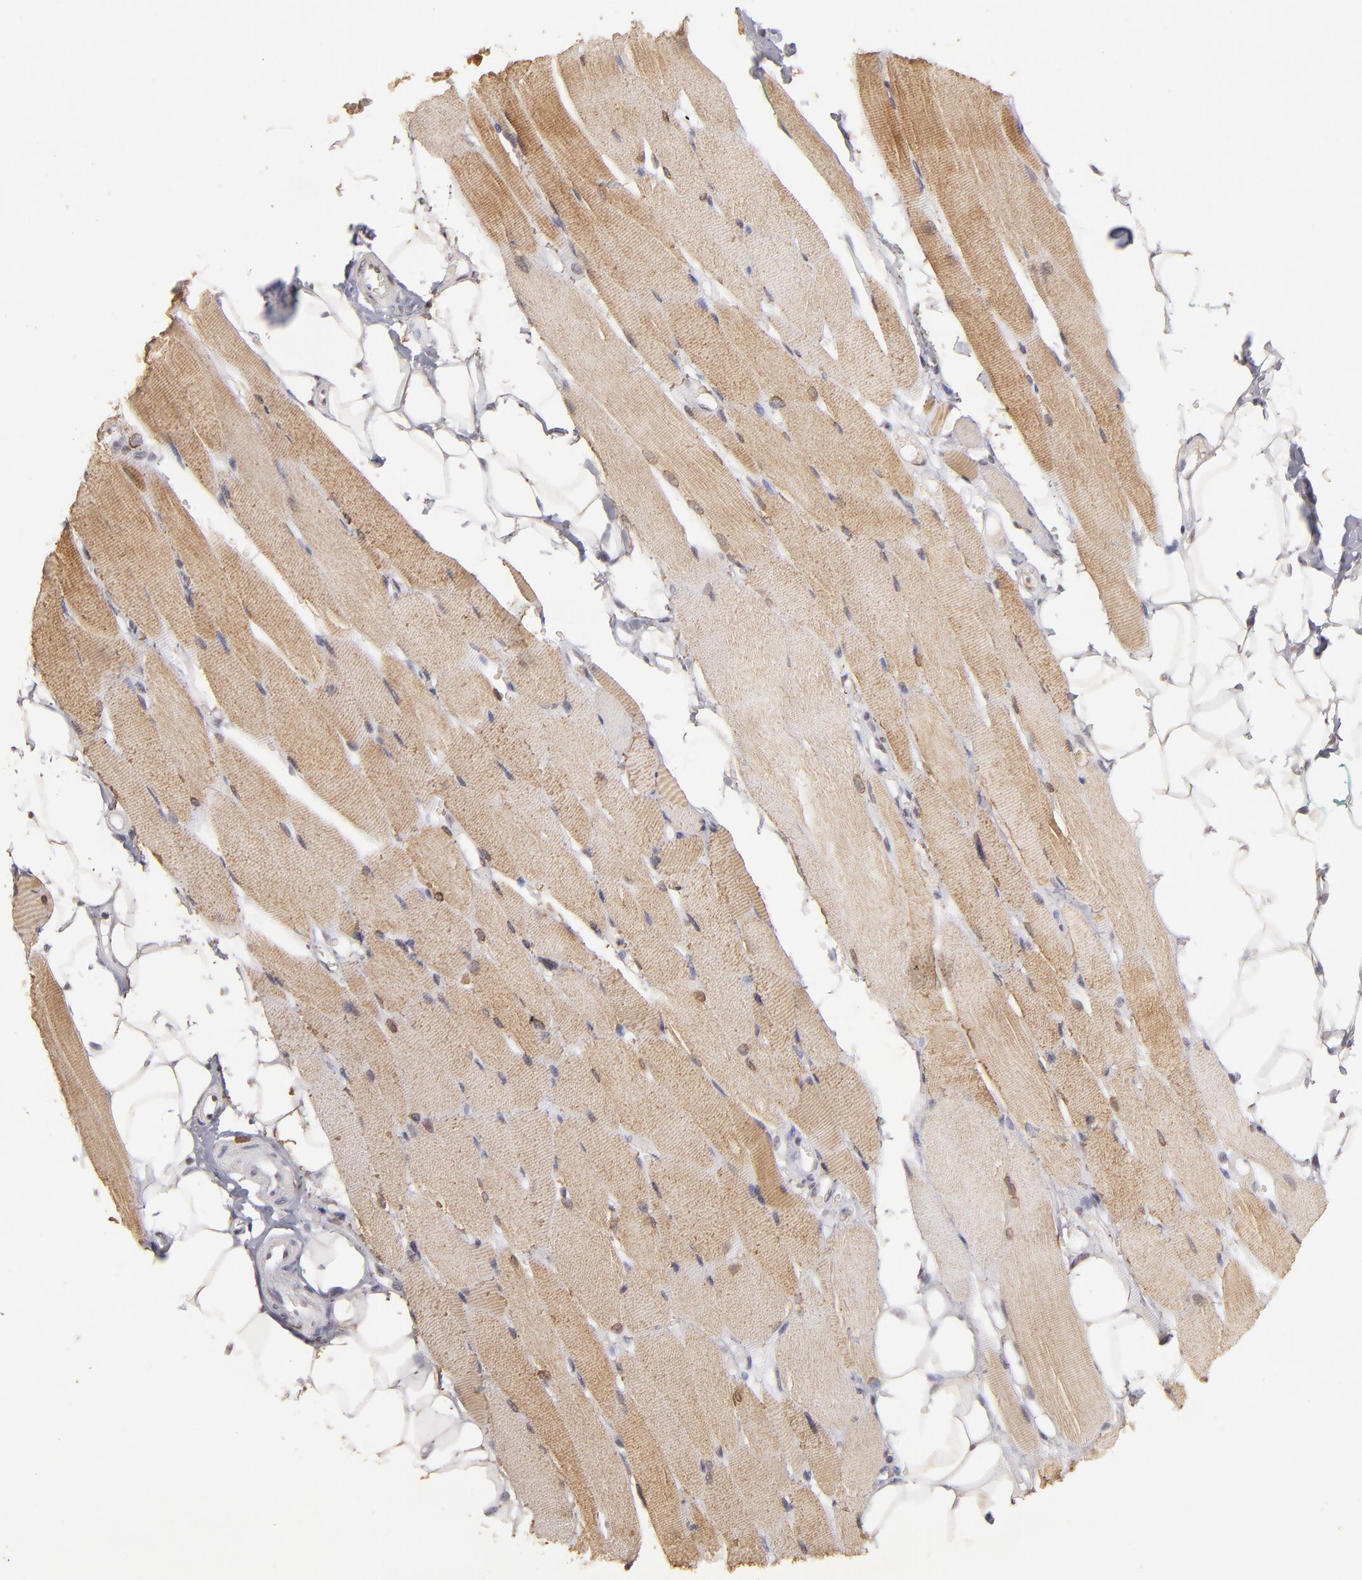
{"staining": {"intensity": "moderate", "quantity": ">75%", "location": "cytoplasmic/membranous,nuclear"}, "tissue": "skeletal muscle", "cell_type": "Myocytes", "image_type": "normal", "snomed": [{"axis": "morphology", "description": "Normal tissue, NOS"}, {"axis": "topography", "description": "Skeletal muscle"}, {"axis": "topography", "description": "Peripheral nerve tissue"}], "caption": "Myocytes display medium levels of moderate cytoplasmic/membranous,nuclear staining in about >75% of cells in normal skeletal muscle.", "gene": "CLOCK", "patient": {"sex": "female", "age": 84}}